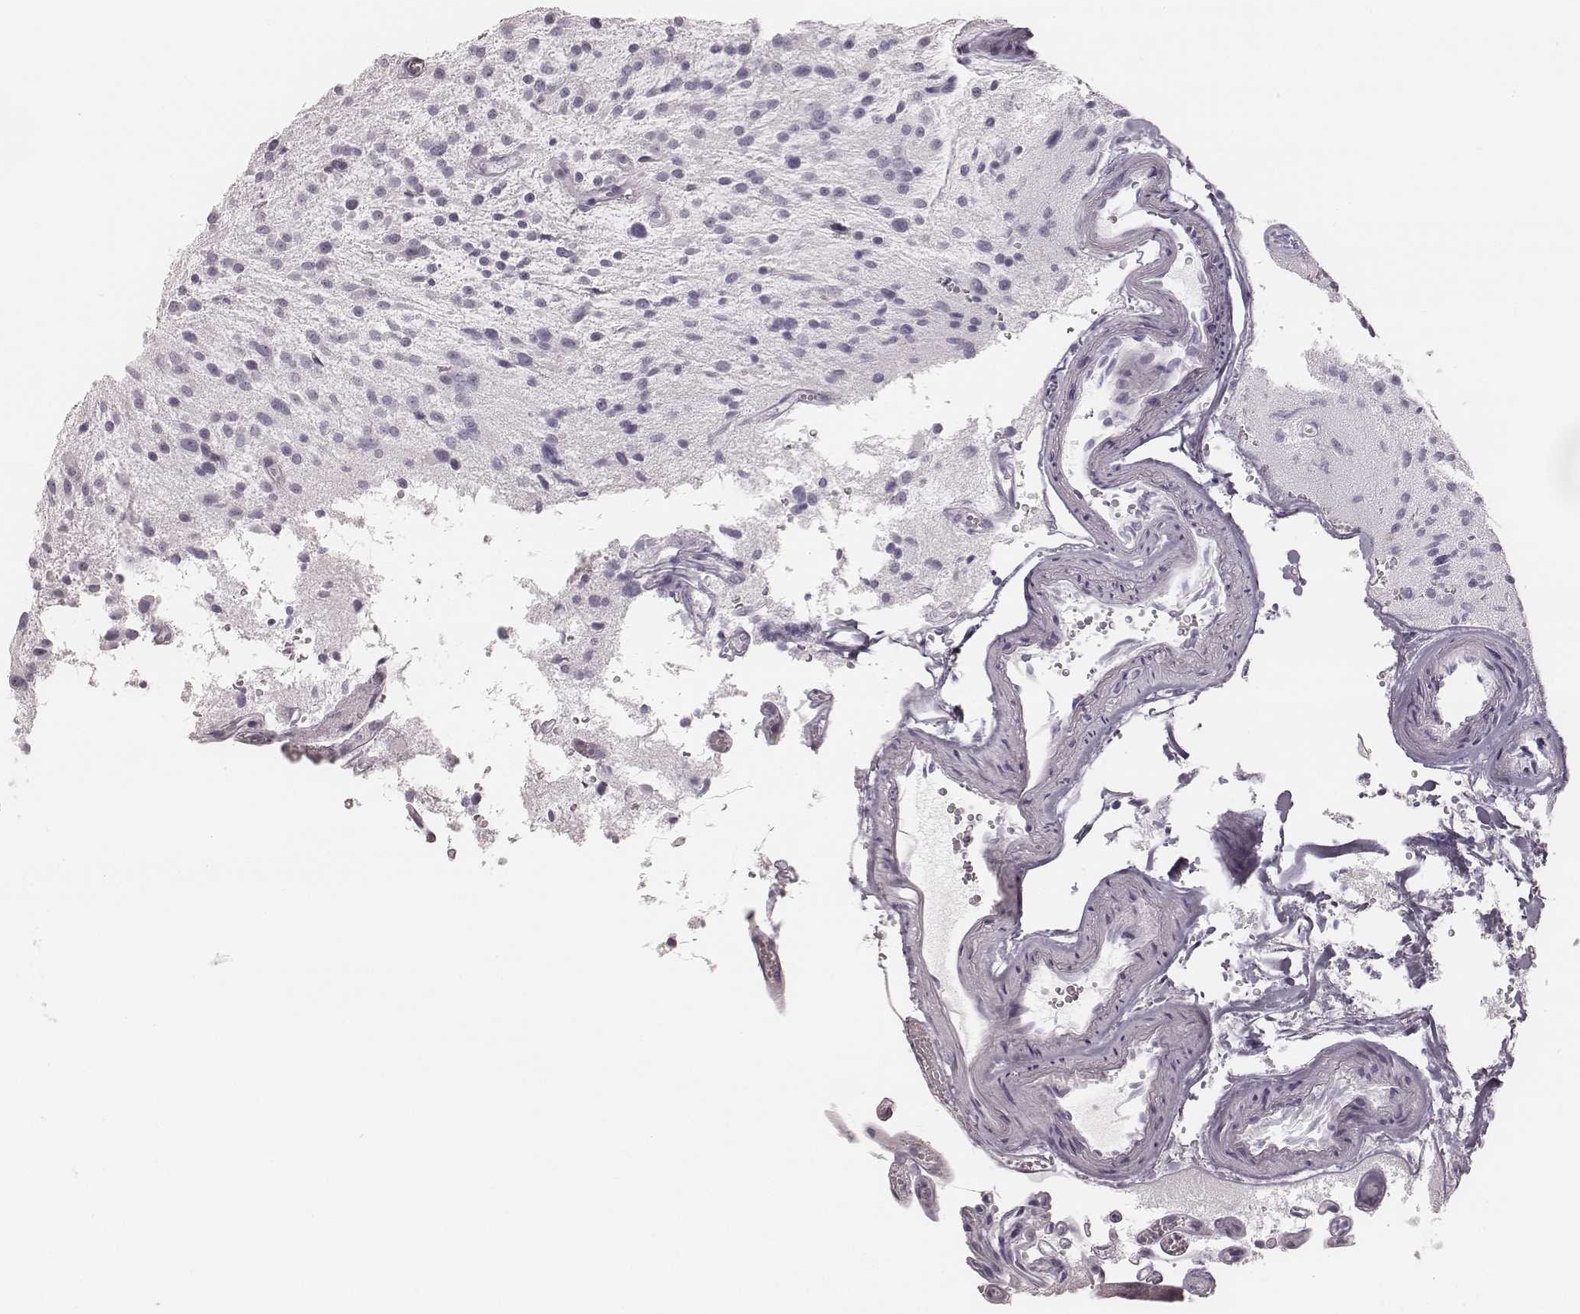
{"staining": {"intensity": "negative", "quantity": "none", "location": "none"}, "tissue": "glioma", "cell_type": "Tumor cells", "image_type": "cancer", "snomed": [{"axis": "morphology", "description": "Glioma, malignant, Low grade"}, {"axis": "topography", "description": "Brain"}], "caption": "There is no significant expression in tumor cells of glioma.", "gene": "MSX1", "patient": {"sex": "male", "age": 43}}